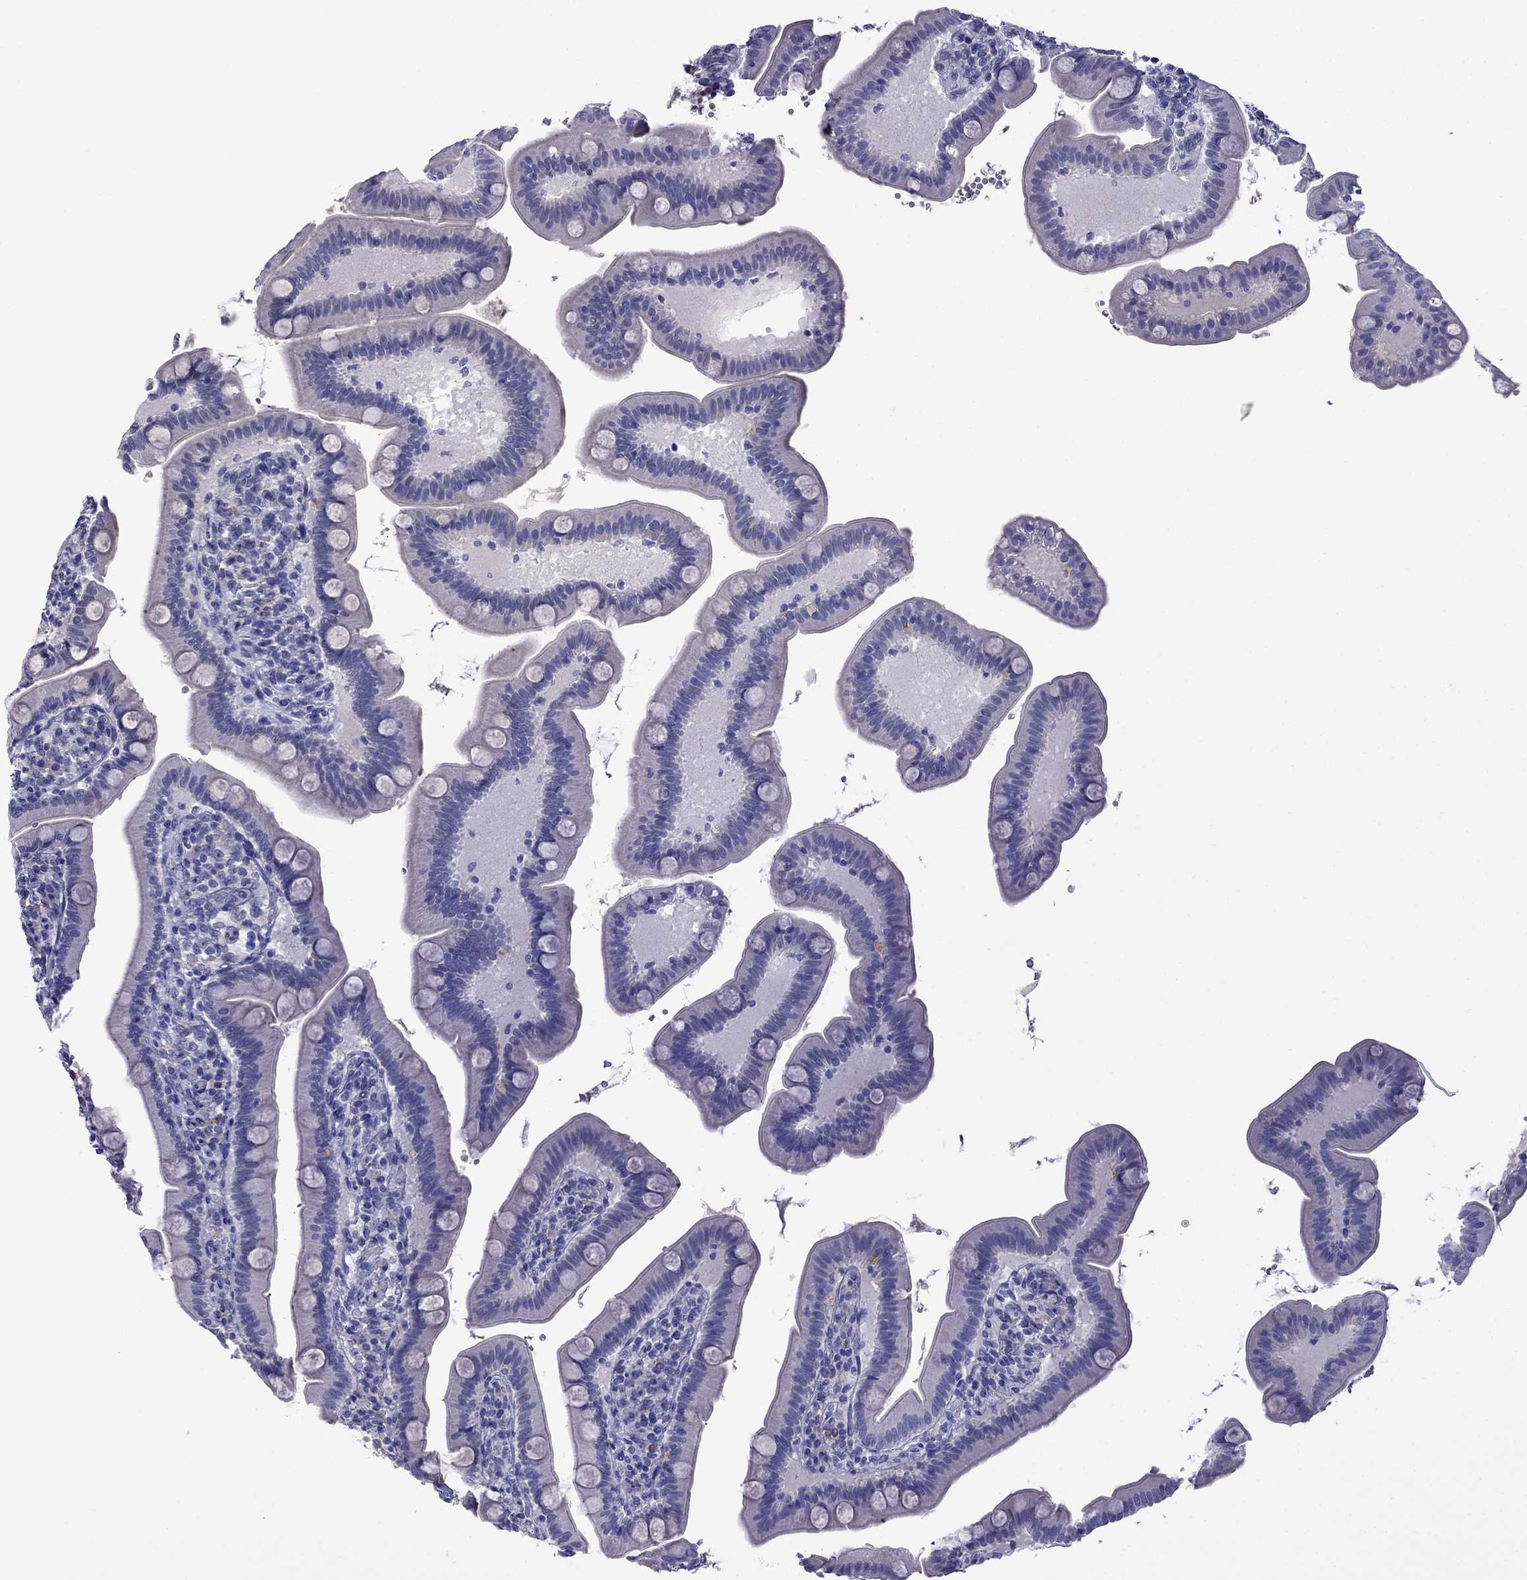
{"staining": {"intensity": "negative", "quantity": "none", "location": "none"}, "tissue": "small intestine", "cell_type": "Glandular cells", "image_type": "normal", "snomed": [{"axis": "morphology", "description": "Normal tissue, NOS"}, {"axis": "topography", "description": "Small intestine"}], "caption": "A high-resolution micrograph shows IHC staining of normal small intestine, which shows no significant positivity in glandular cells. (IHC, brightfield microscopy, high magnification).", "gene": "STAR", "patient": {"sex": "male", "age": 66}}